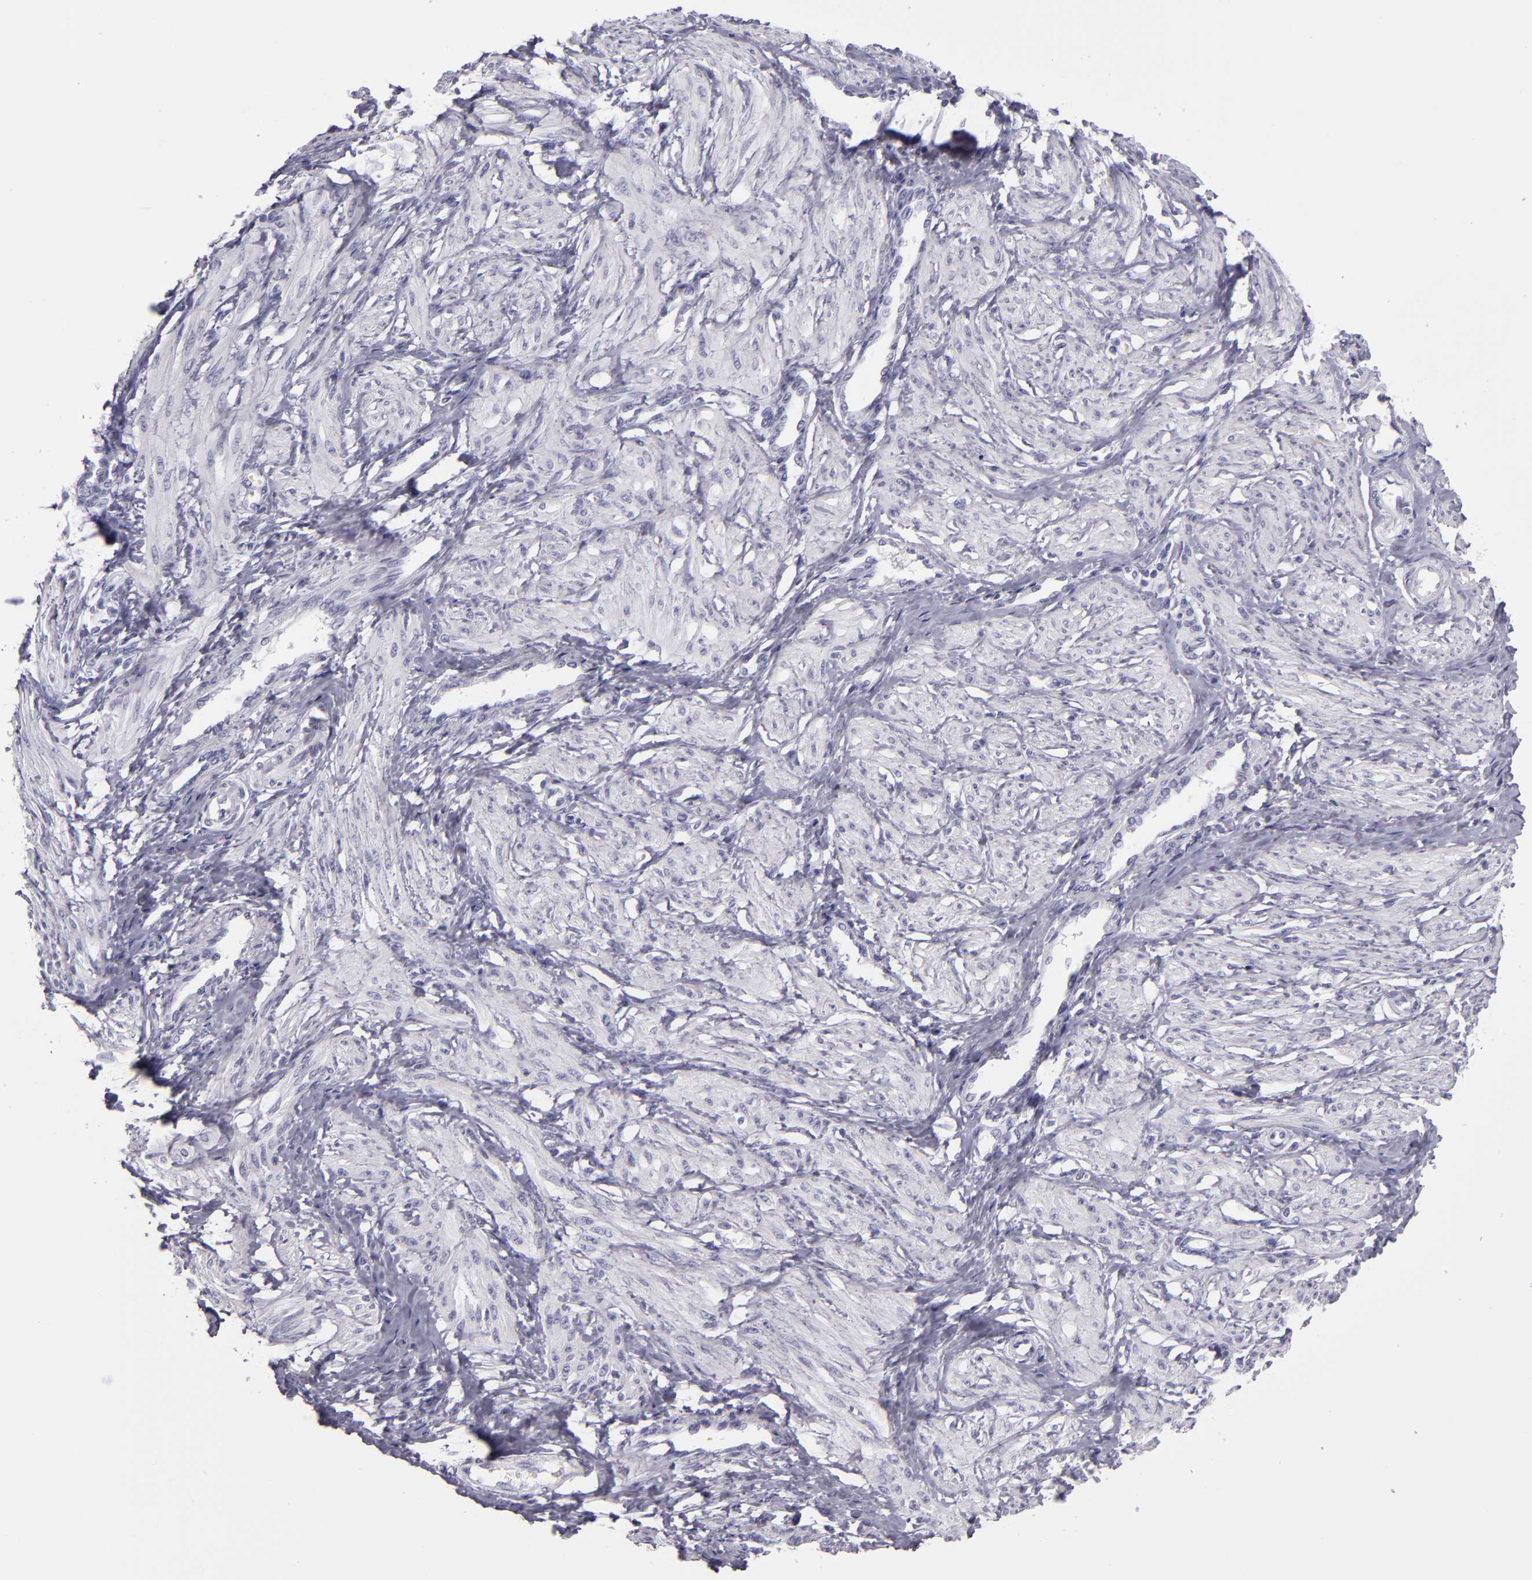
{"staining": {"intensity": "negative", "quantity": "none", "location": "none"}, "tissue": "smooth muscle", "cell_type": "Smooth muscle cells", "image_type": "normal", "snomed": [{"axis": "morphology", "description": "Normal tissue, NOS"}, {"axis": "topography", "description": "Smooth muscle"}, {"axis": "topography", "description": "Uterus"}], "caption": "Immunohistochemistry (IHC) micrograph of unremarkable smooth muscle: human smooth muscle stained with DAB shows no significant protein positivity in smooth muscle cells.", "gene": "CR2", "patient": {"sex": "female", "age": 39}}